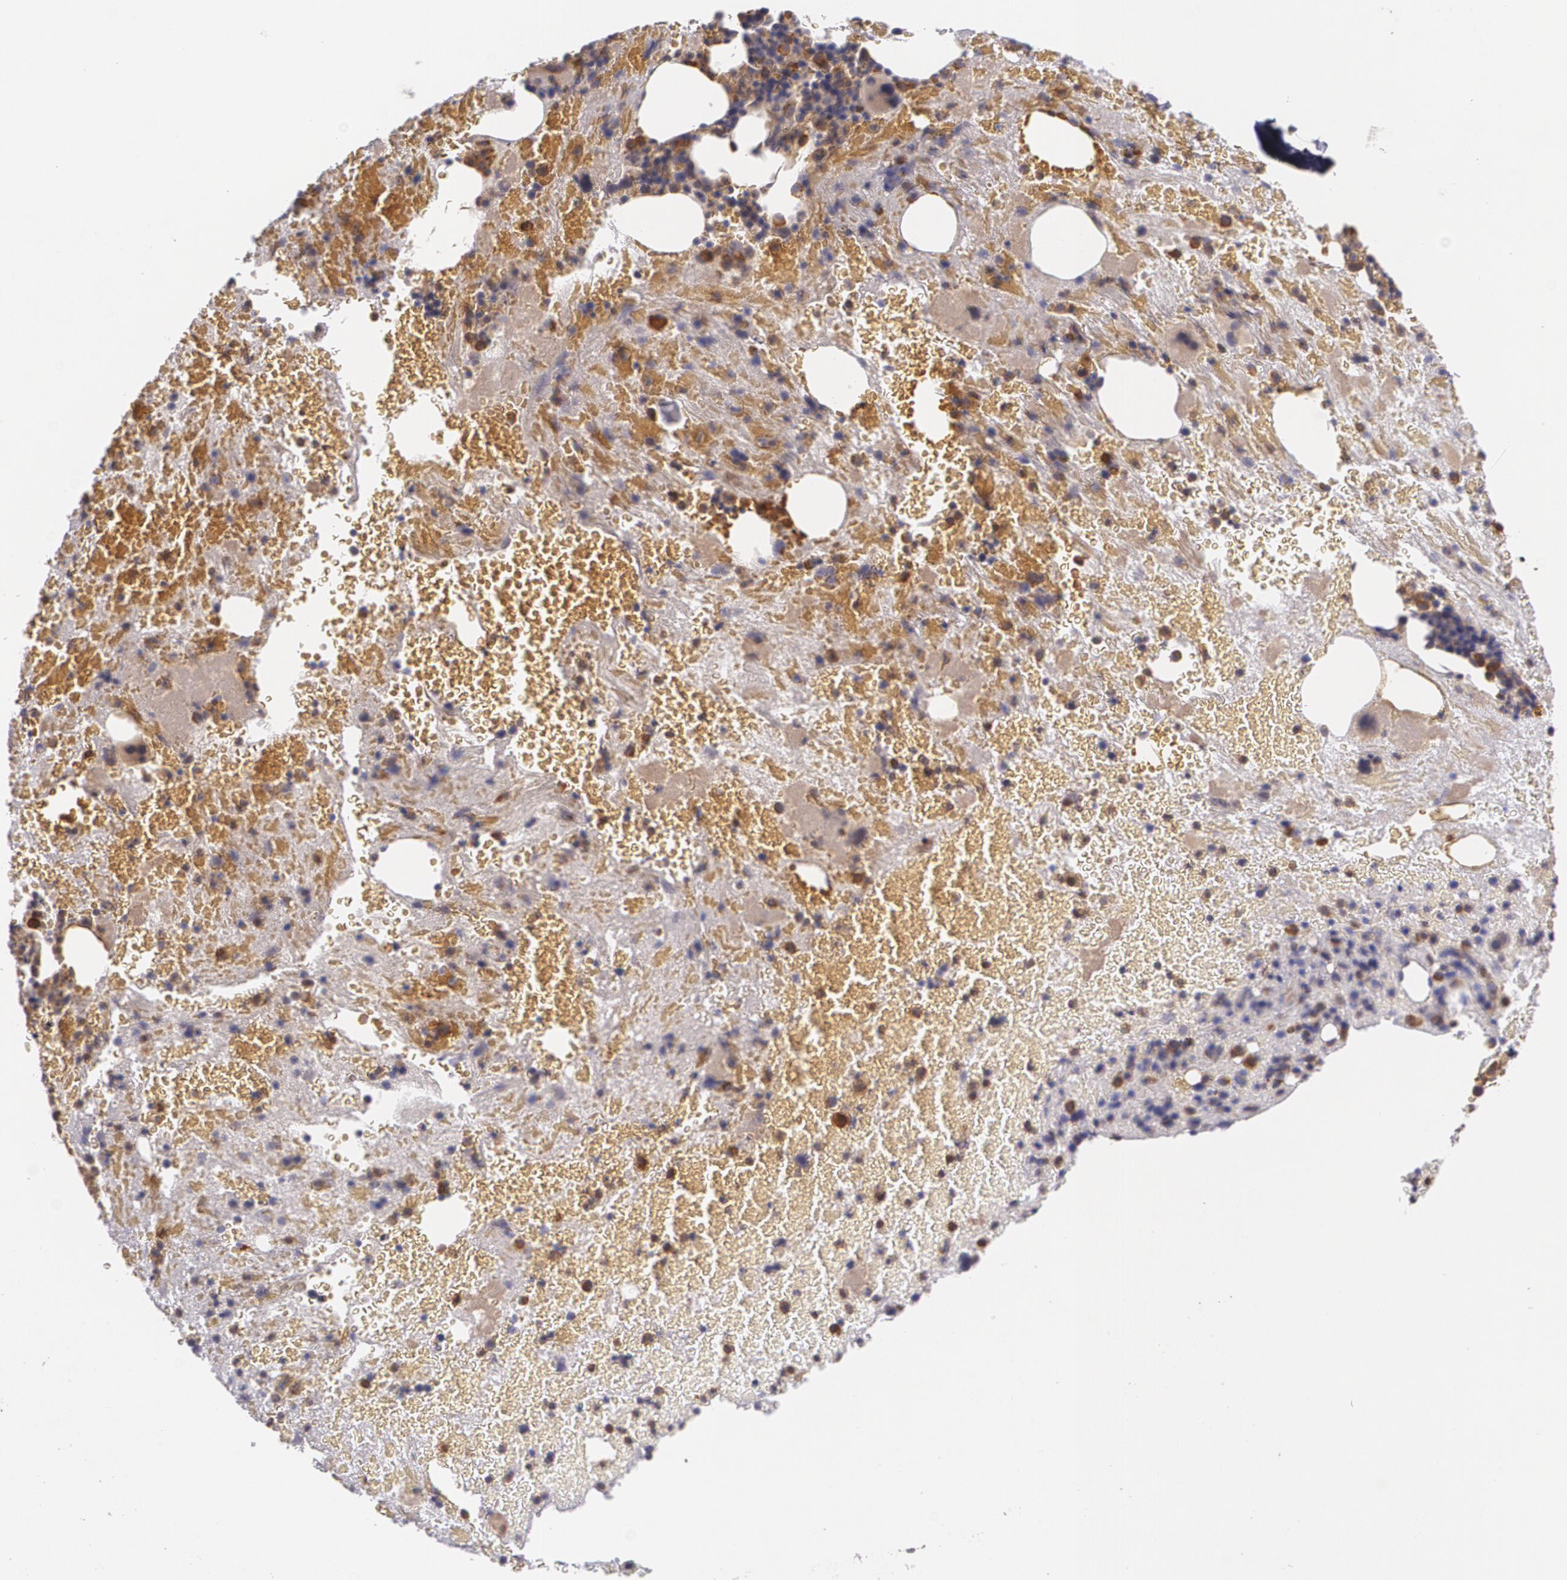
{"staining": {"intensity": "moderate", "quantity": "25%-75%", "location": "cytoplasmic/membranous"}, "tissue": "bone marrow", "cell_type": "Hematopoietic cells", "image_type": "normal", "snomed": [{"axis": "morphology", "description": "Normal tissue, NOS"}, {"axis": "topography", "description": "Bone marrow"}], "caption": "A photomicrograph of bone marrow stained for a protein exhibits moderate cytoplasmic/membranous brown staining in hematopoietic cells. (Stains: DAB (3,3'-diaminobenzidine) in brown, nuclei in blue, Microscopy: brightfield microscopy at high magnification).", "gene": "CCL17", "patient": {"sex": "male", "age": 76}}